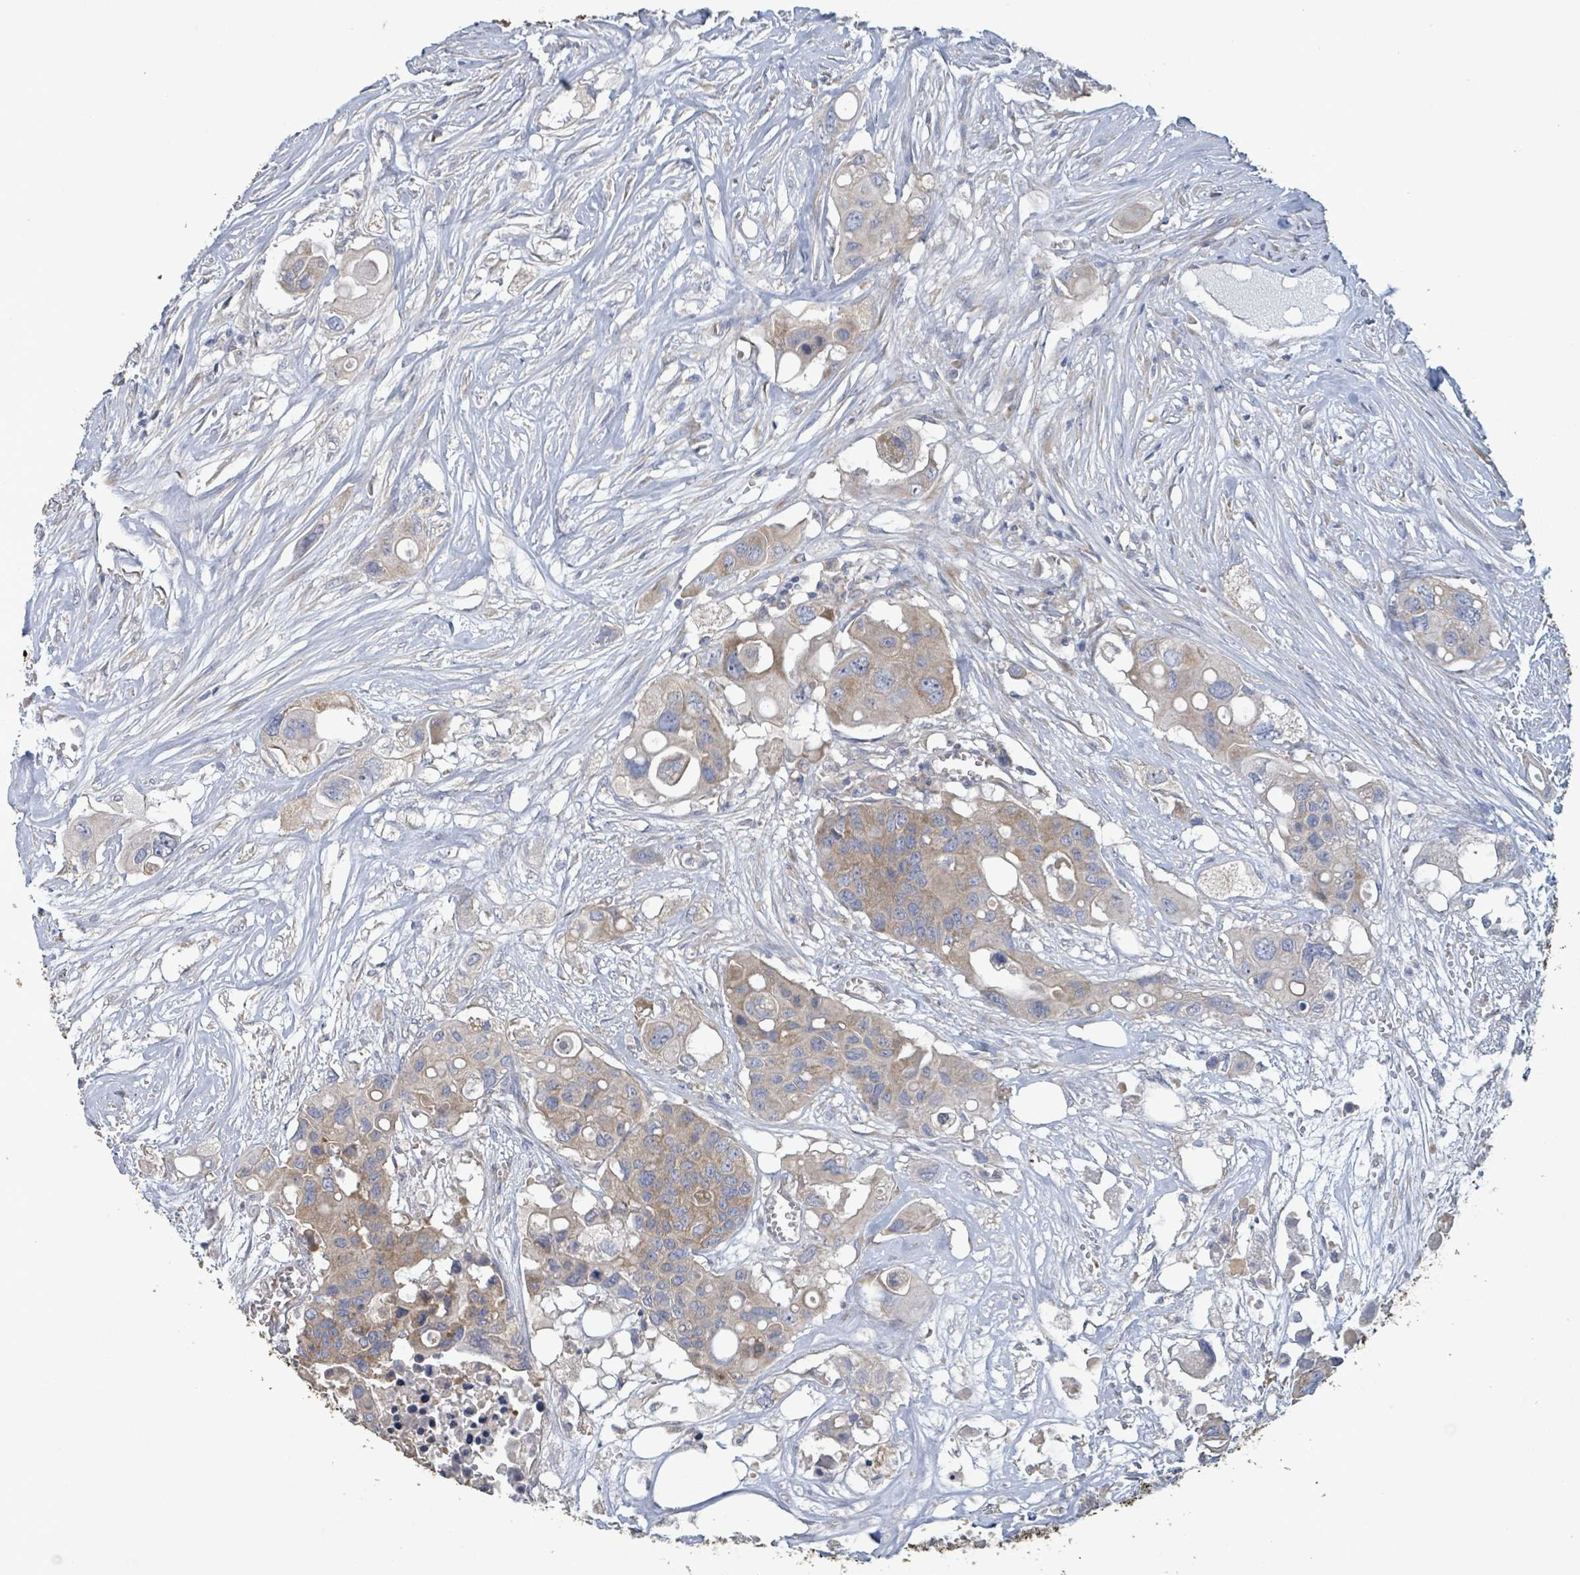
{"staining": {"intensity": "moderate", "quantity": ">75%", "location": "cytoplasmic/membranous"}, "tissue": "colorectal cancer", "cell_type": "Tumor cells", "image_type": "cancer", "snomed": [{"axis": "morphology", "description": "Adenocarcinoma, NOS"}, {"axis": "topography", "description": "Colon"}], "caption": "There is medium levels of moderate cytoplasmic/membranous expression in tumor cells of colorectal cancer (adenocarcinoma), as demonstrated by immunohistochemical staining (brown color).", "gene": "RPL32", "patient": {"sex": "male", "age": 77}}